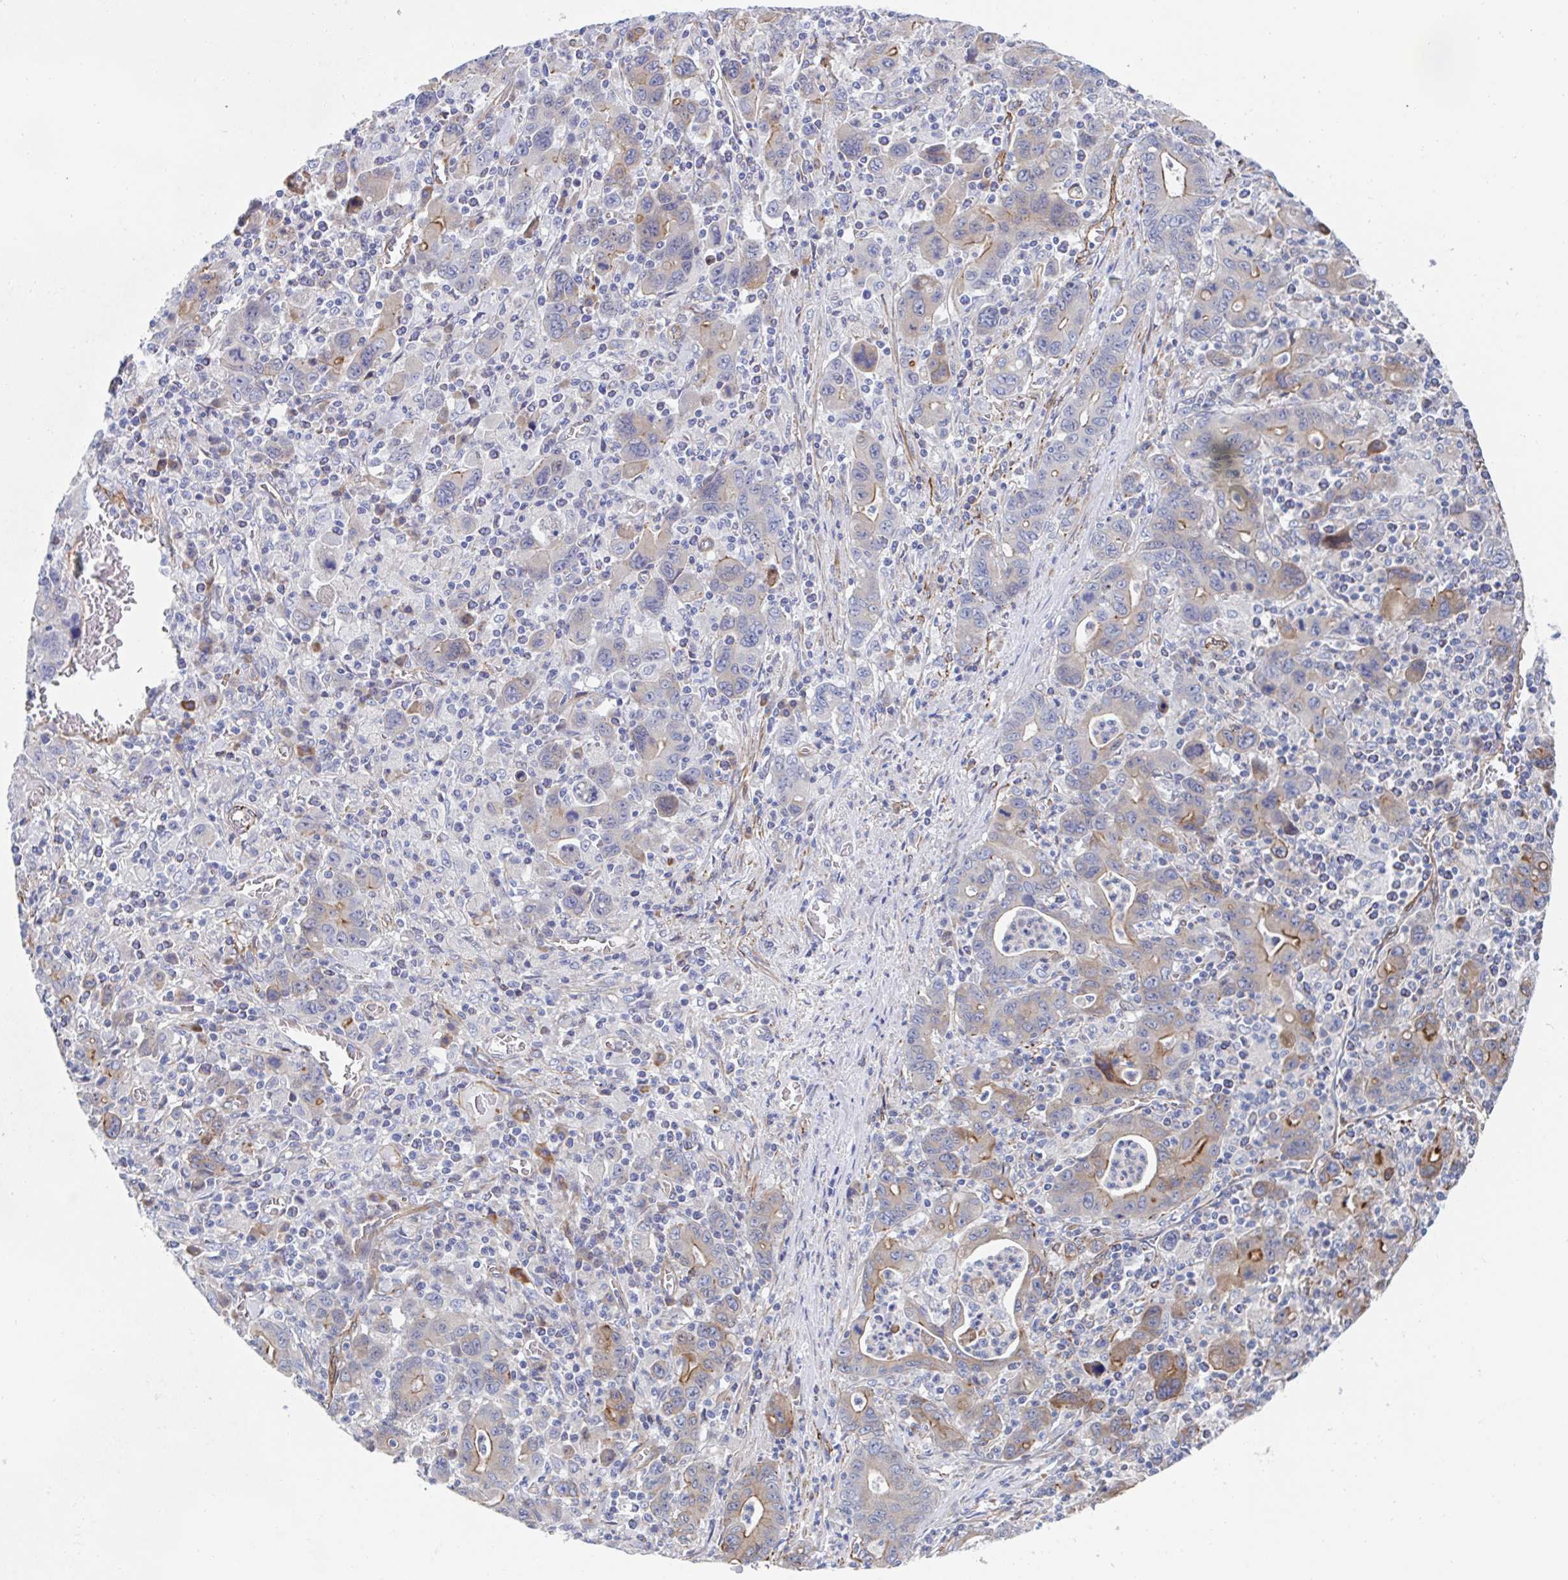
{"staining": {"intensity": "moderate", "quantity": "25%-75%", "location": "cytoplasmic/membranous"}, "tissue": "stomach cancer", "cell_type": "Tumor cells", "image_type": "cancer", "snomed": [{"axis": "morphology", "description": "Adenocarcinoma, NOS"}, {"axis": "topography", "description": "Stomach, upper"}], "caption": "A high-resolution histopathology image shows immunohistochemistry staining of stomach adenocarcinoma, which displays moderate cytoplasmic/membranous staining in about 25%-75% of tumor cells.", "gene": "KLC3", "patient": {"sex": "male", "age": 69}}